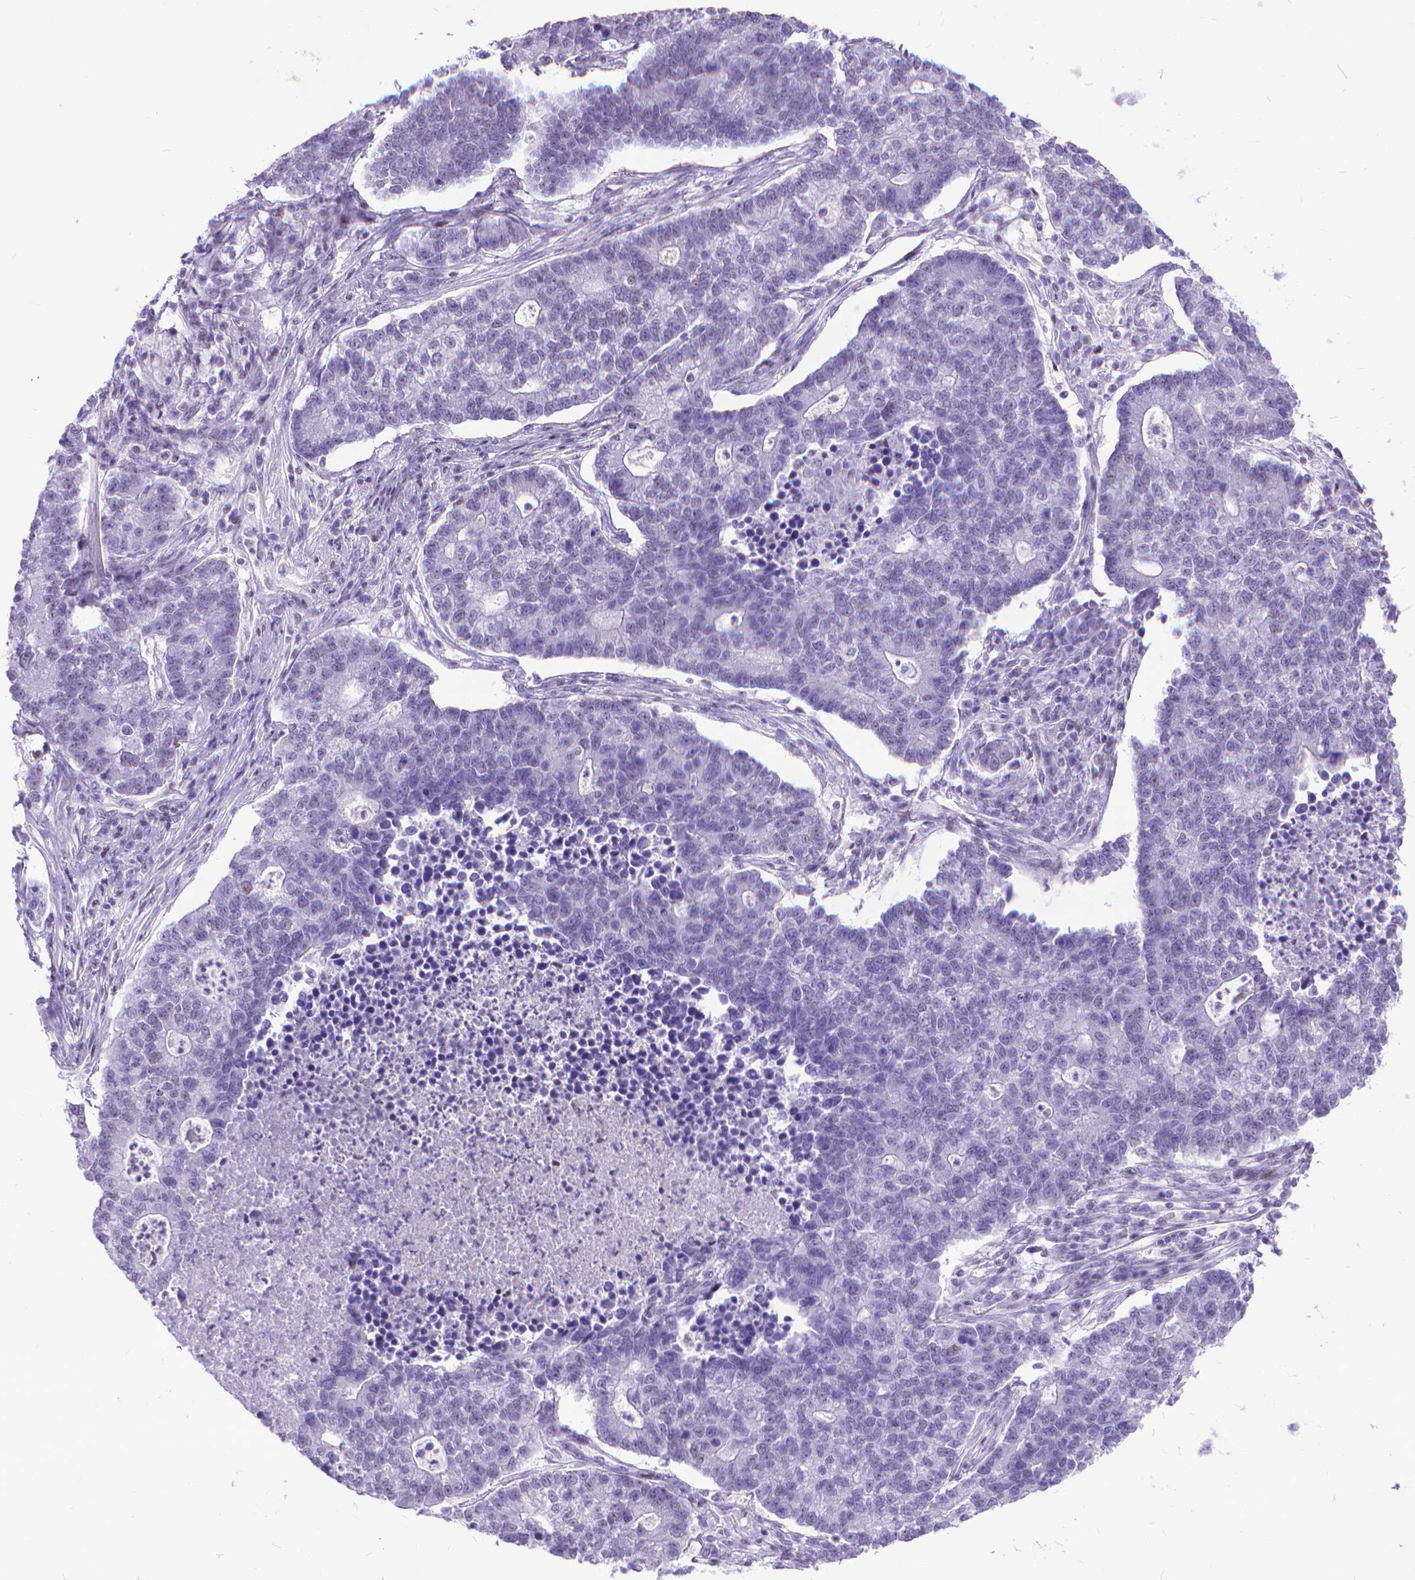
{"staining": {"intensity": "negative", "quantity": "none", "location": "none"}, "tissue": "lung cancer", "cell_type": "Tumor cells", "image_type": "cancer", "snomed": [{"axis": "morphology", "description": "Adenocarcinoma, NOS"}, {"axis": "topography", "description": "Lung"}], "caption": "There is no significant positivity in tumor cells of lung adenocarcinoma.", "gene": "POLE4", "patient": {"sex": "male", "age": 57}}